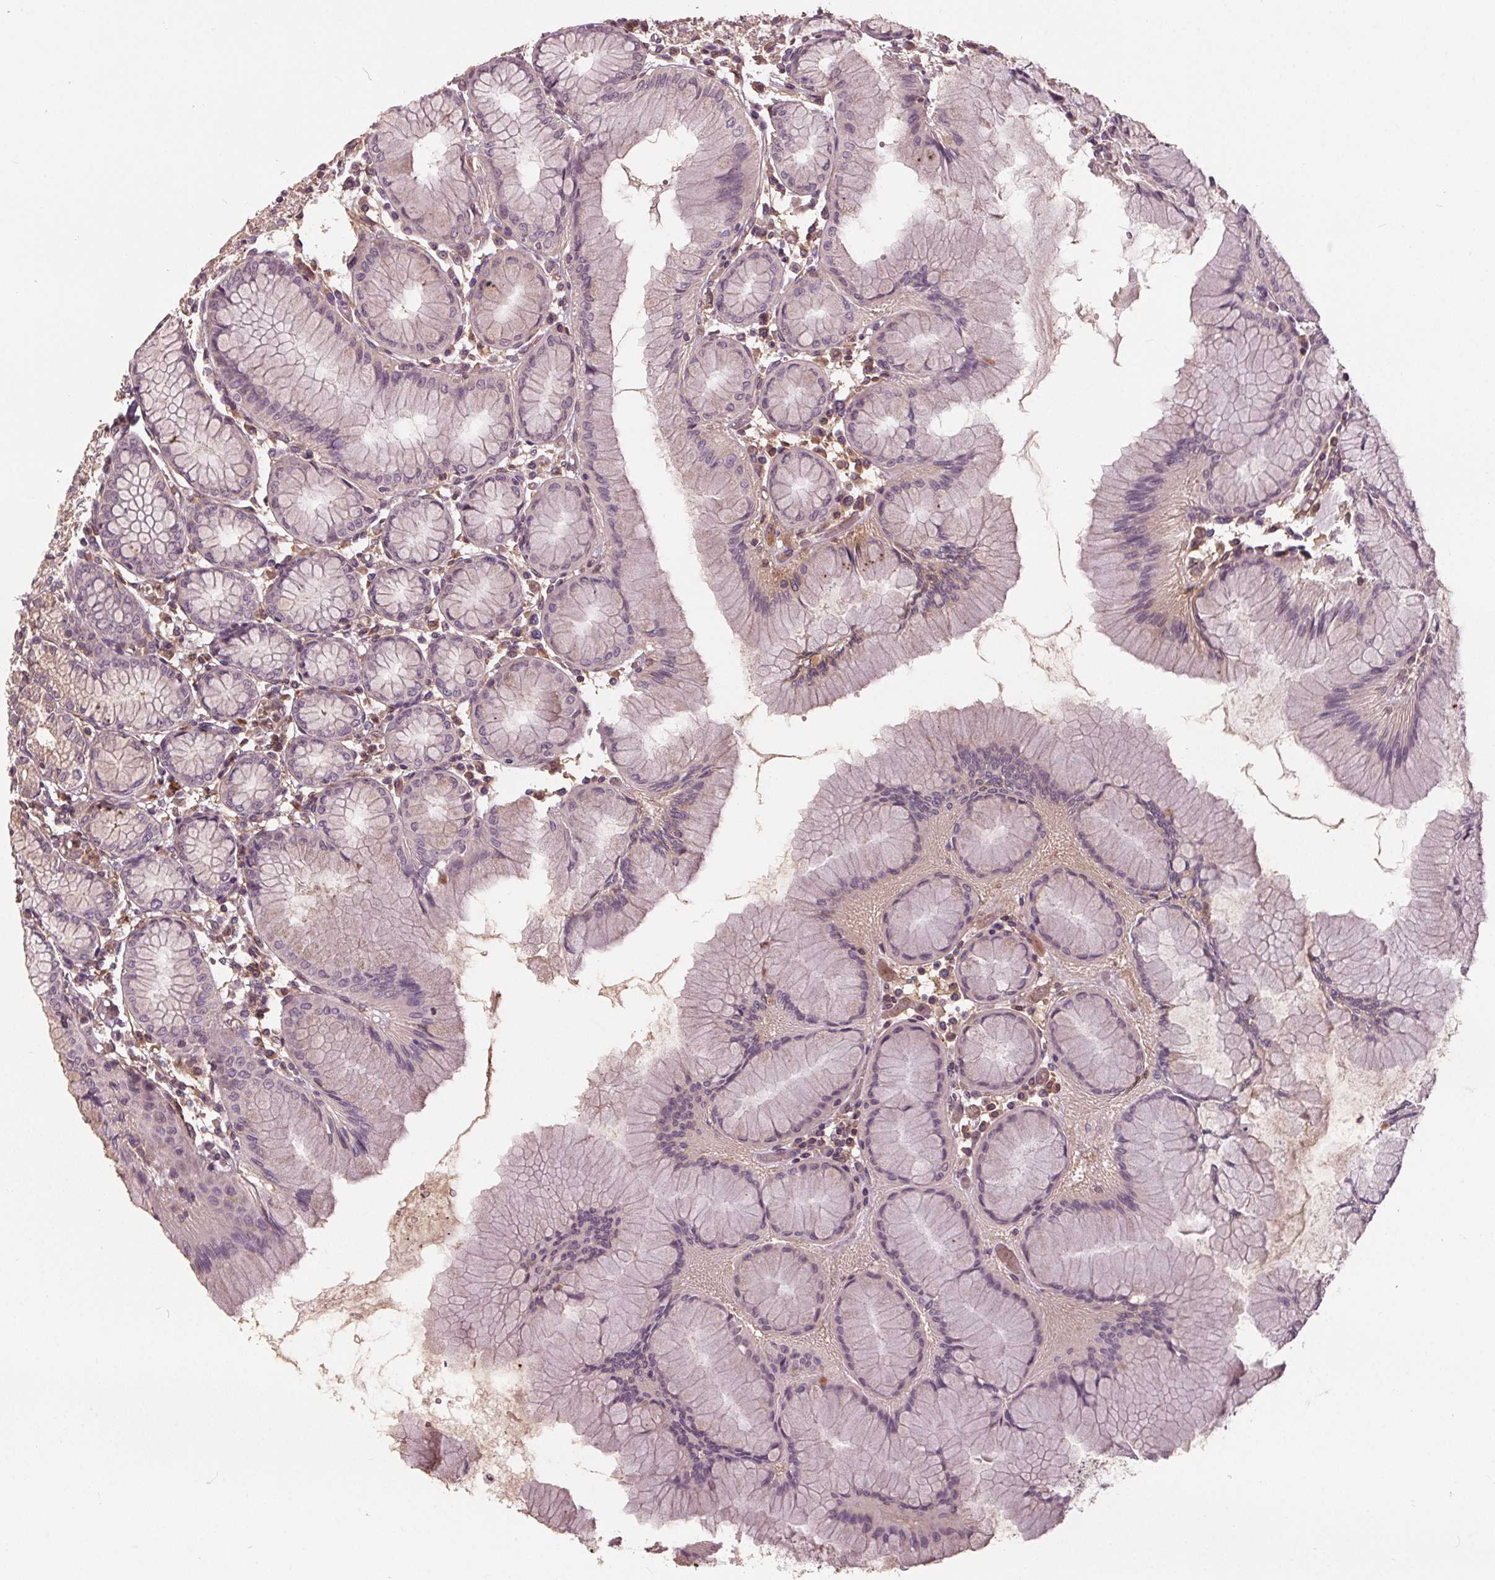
{"staining": {"intensity": "weak", "quantity": "<25%", "location": "cytoplasmic/membranous"}, "tissue": "stomach", "cell_type": "Glandular cells", "image_type": "normal", "snomed": [{"axis": "morphology", "description": "Normal tissue, NOS"}, {"axis": "topography", "description": "Stomach"}], "caption": "IHC of unremarkable stomach exhibits no positivity in glandular cells.", "gene": "PDGFD", "patient": {"sex": "female", "age": 57}}